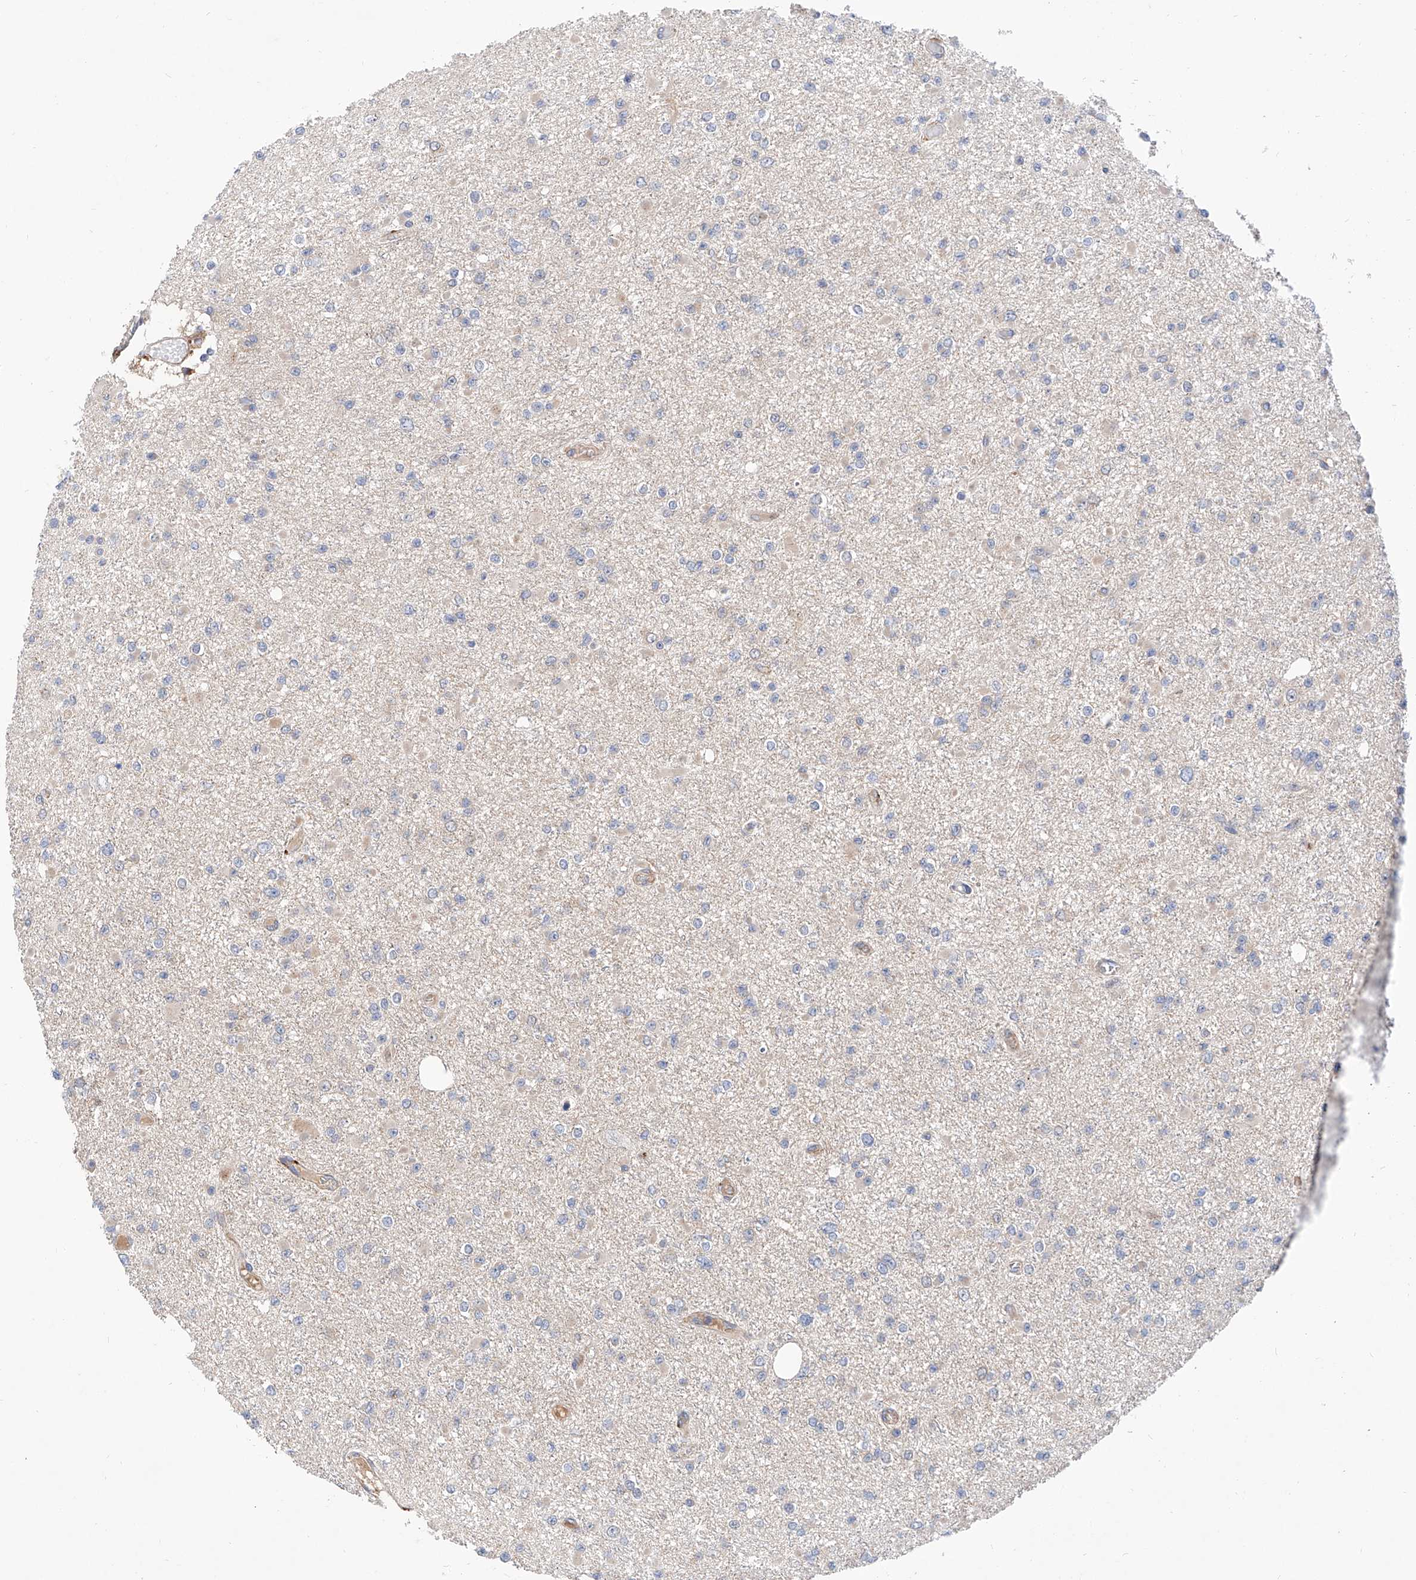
{"staining": {"intensity": "negative", "quantity": "none", "location": "none"}, "tissue": "glioma", "cell_type": "Tumor cells", "image_type": "cancer", "snomed": [{"axis": "morphology", "description": "Glioma, malignant, Low grade"}, {"axis": "topography", "description": "Brain"}], "caption": "Histopathology image shows no protein staining in tumor cells of malignant glioma (low-grade) tissue.", "gene": "MAGEE2", "patient": {"sex": "female", "age": 22}}